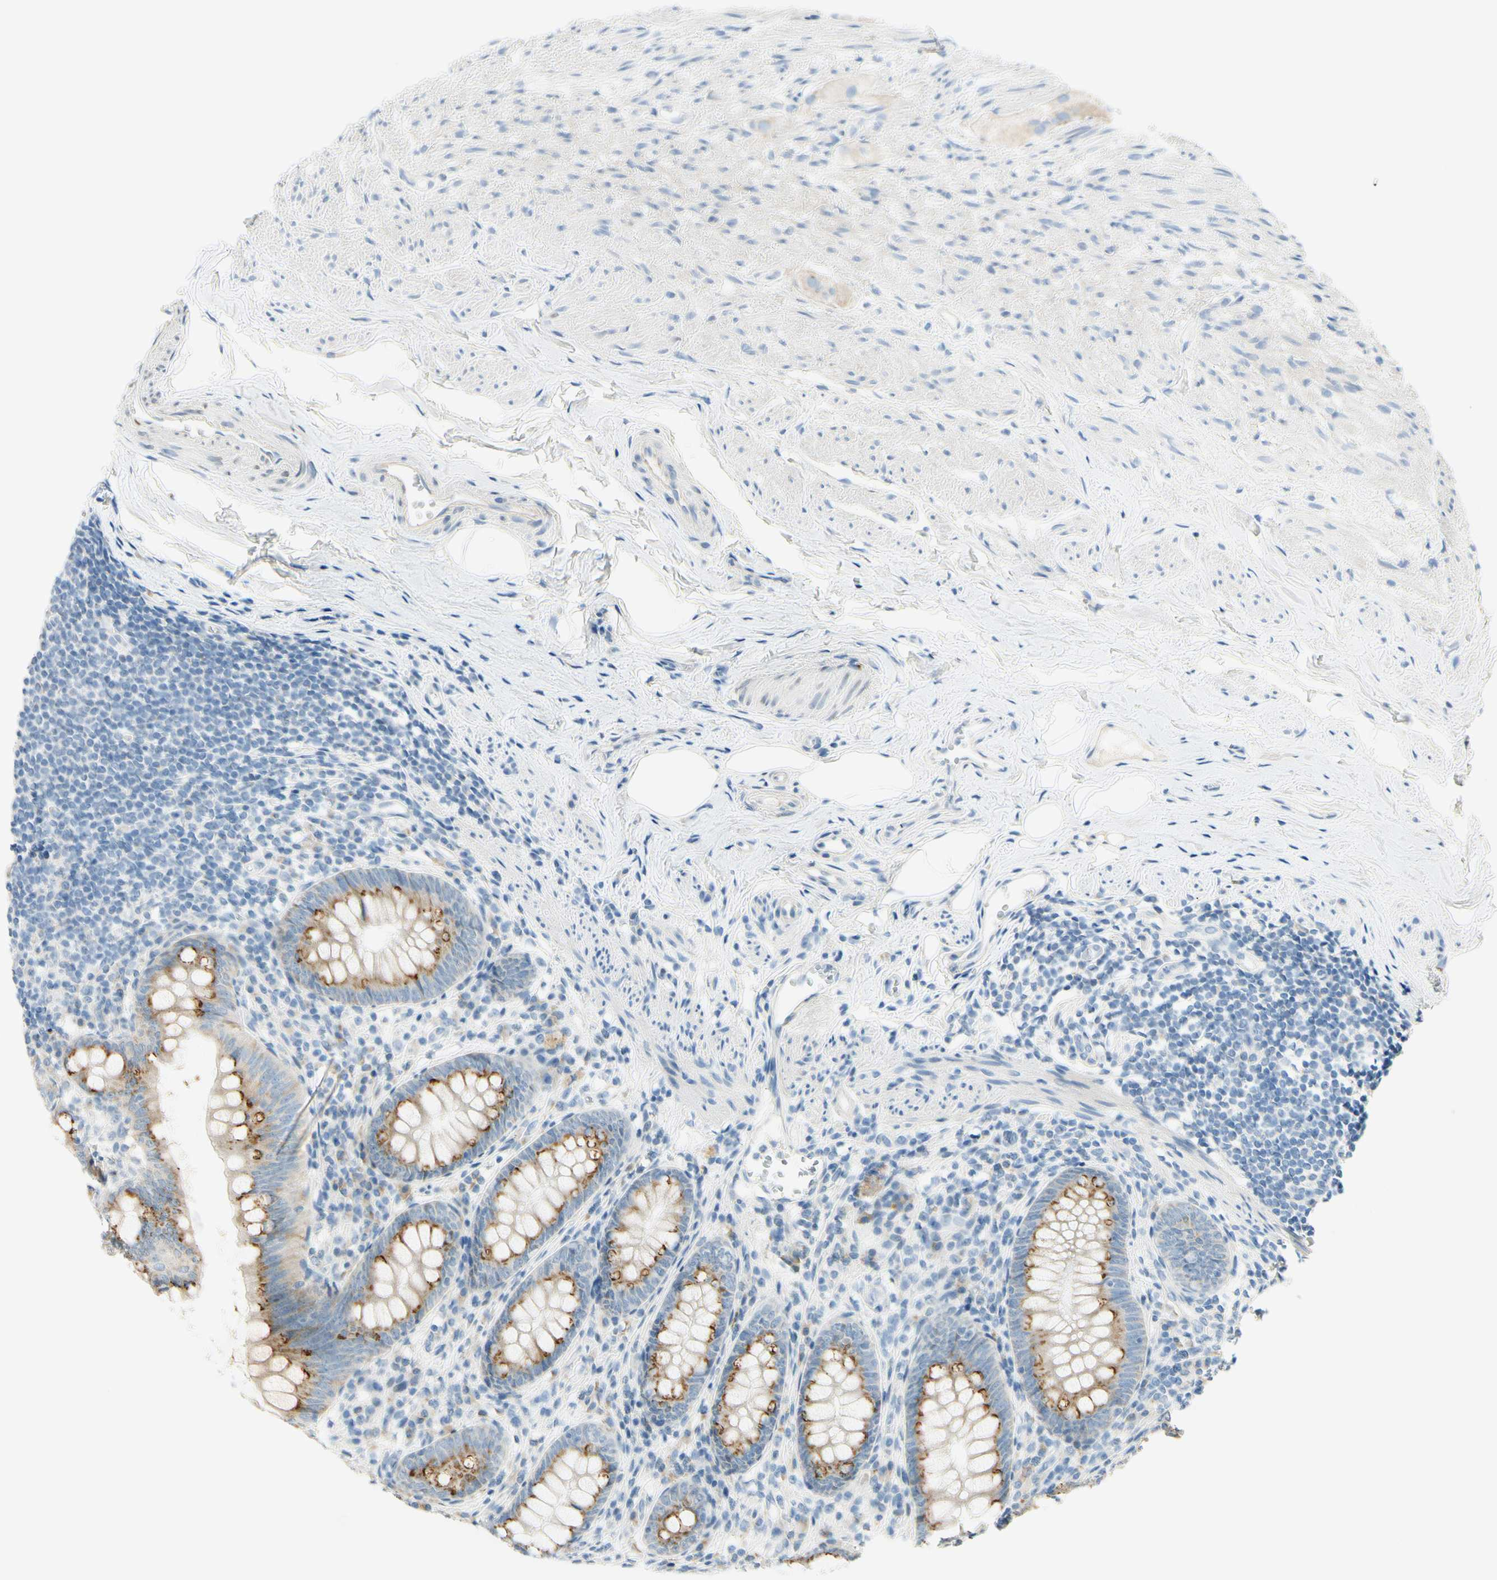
{"staining": {"intensity": "strong", "quantity": "25%-75%", "location": "cytoplasmic/membranous"}, "tissue": "appendix", "cell_type": "Glandular cells", "image_type": "normal", "snomed": [{"axis": "morphology", "description": "Normal tissue, NOS"}, {"axis": "topography", "description": "Appendix"}], "caption": "Immunohistochemical staining of benign appendix exhibits 25%-75% levels of strong cytoplasmic/membranous protein positivity in about 25%-75% of glandular cells. (DAB (3,3'-diaminobenzidine) IHC, brown staining for protein, blue staining for nuclei).", "gene": "GALNT5", "patient": {"sex": "female", "age": 77}}